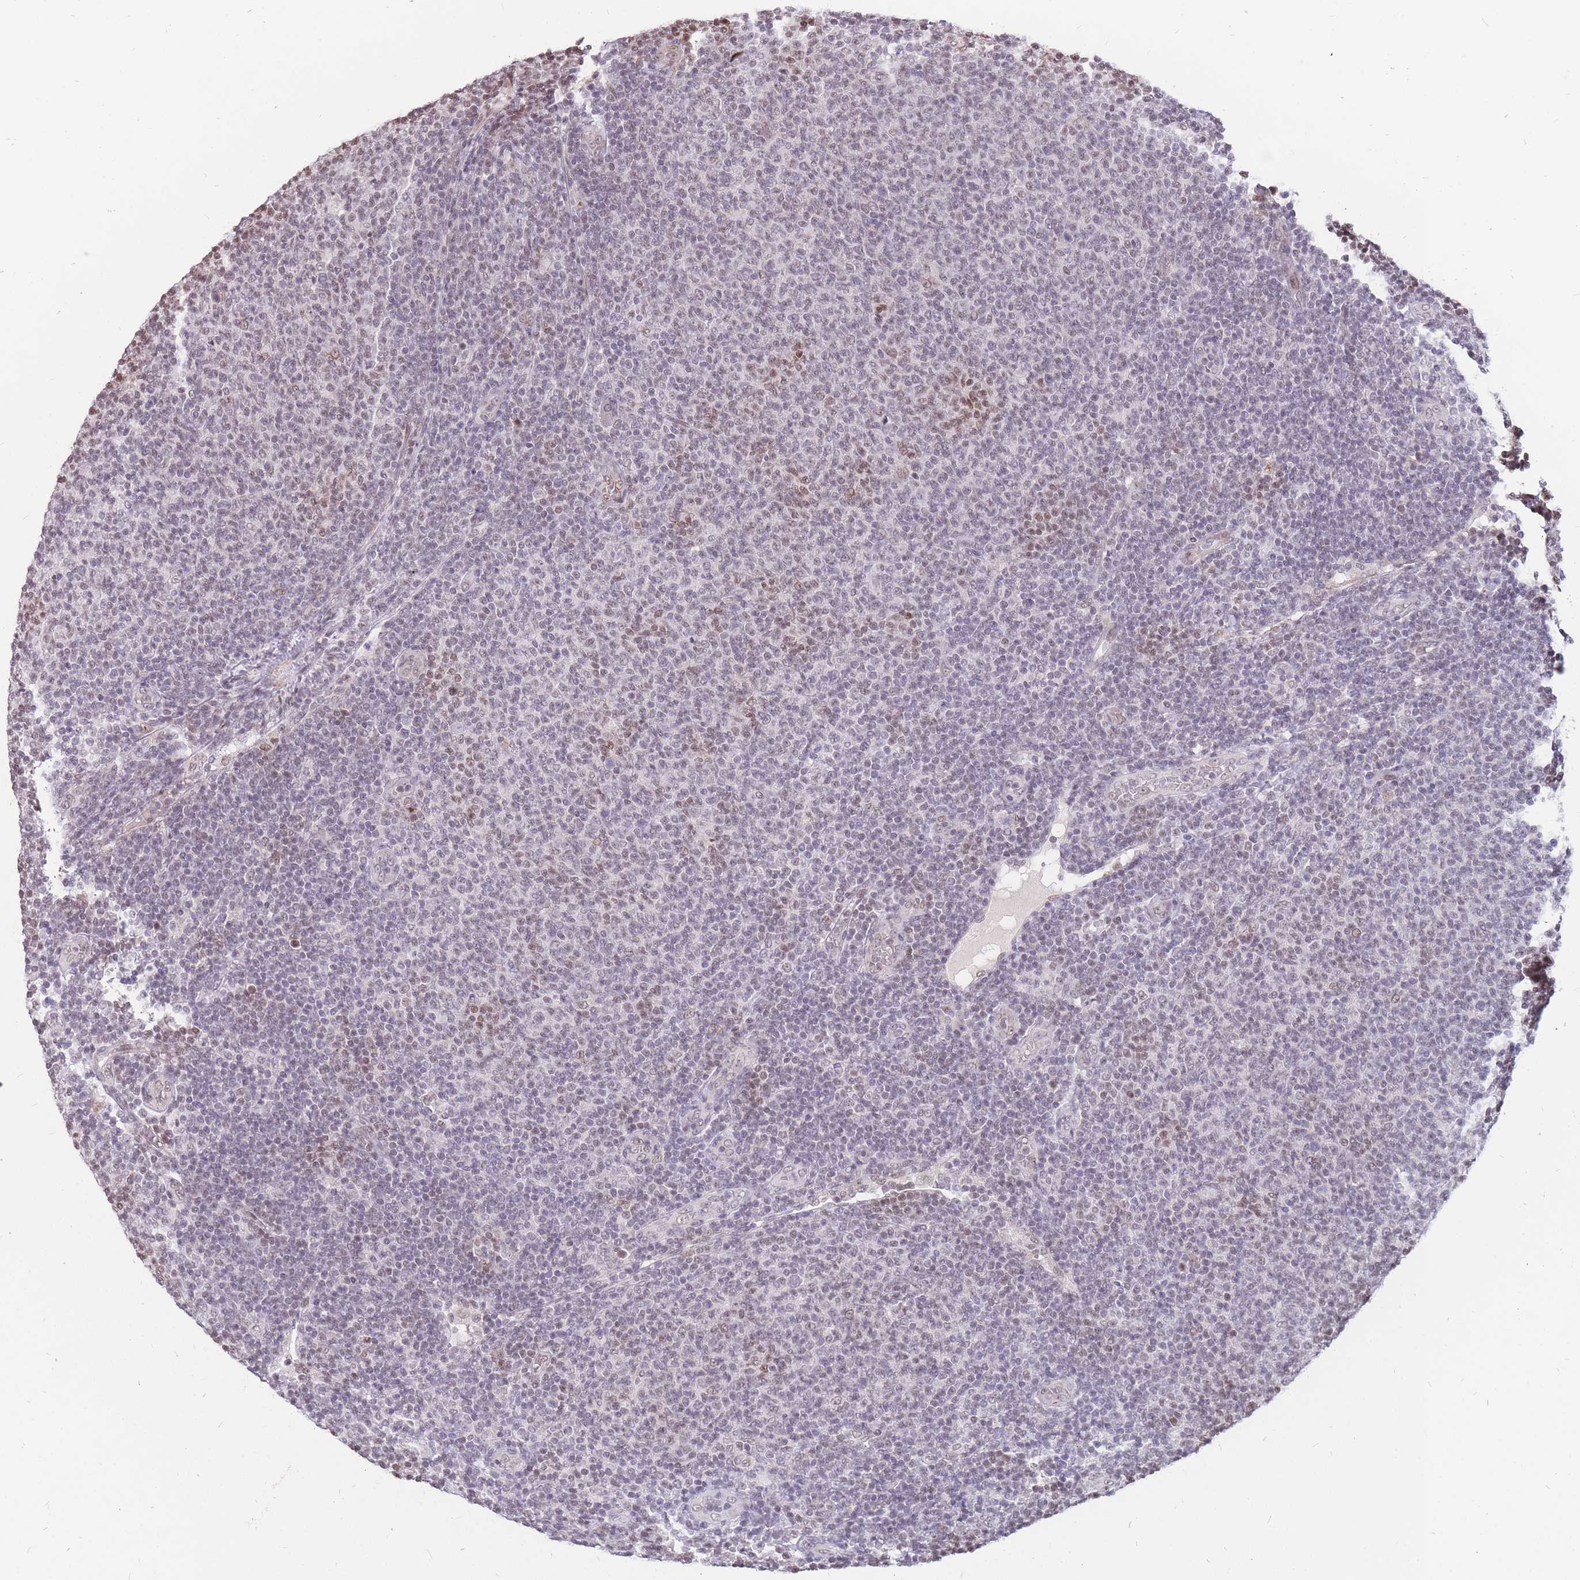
{"staining": {"intensity": "negative", "quantity": "none", "location": "none"}, "tissue": "lymphoma", "cell_type": "Tumor cells", "image_type": "cancer", "snomed": [{"axis": "morphology", "description": "Malignant lymphoma, non-Hodgkin's type, Low grade"}, {"axis": "topography", "description": "Lymph node"}], "caption": "An immunohistochemistry (IHC) histopathology image of malignant lymphoma, non-Hodgkin's type (low-grade) is shown. There is no staining in tumor cells of malignant lymphoma, non-Hodgkin's type (low-grade).", "gene": "ADD2", "patient": {"sex": "male", "age": 66}}